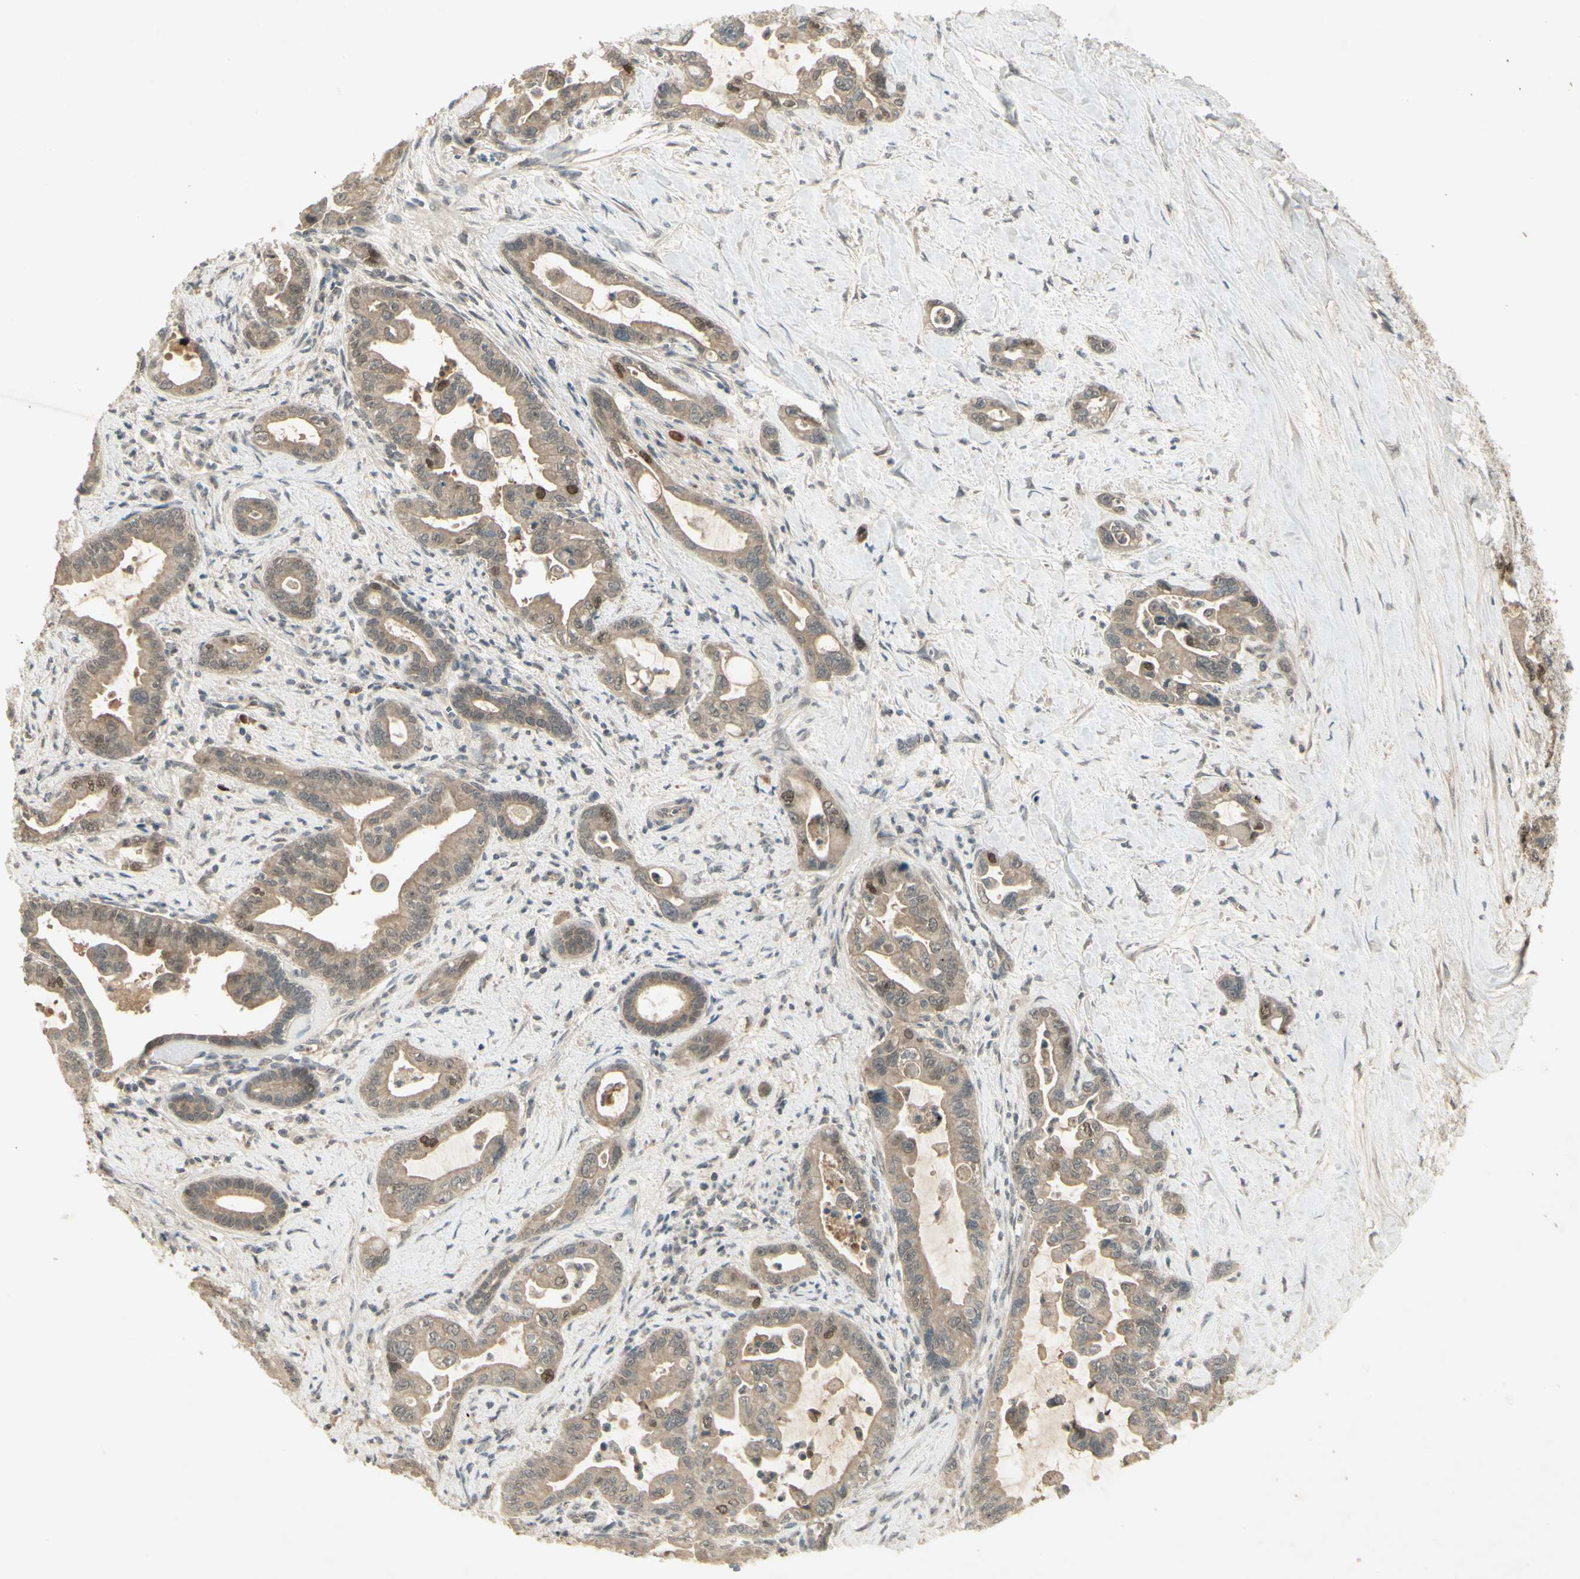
{"staining": {"intensity": "moderate", "quantity": "<25%", "location": "nuclear"}, "tissue": "pancreatic cancer", "cell_type": "Tumor cells", "image_type": "cancer", "snomed": [{"axis": "morphology", "description": "Adenocarcinoma, NOS"}, {"axis": "topography", "description": "Pancreas"}], "caption": "Pancreatic adenocarcinoma stained with a brown dye demonstrates moderate nuclear positive positivity in approximately <25% of tumor cells.", "gene": "RAD18", "patient": {"sex": "male", "age": 70}}